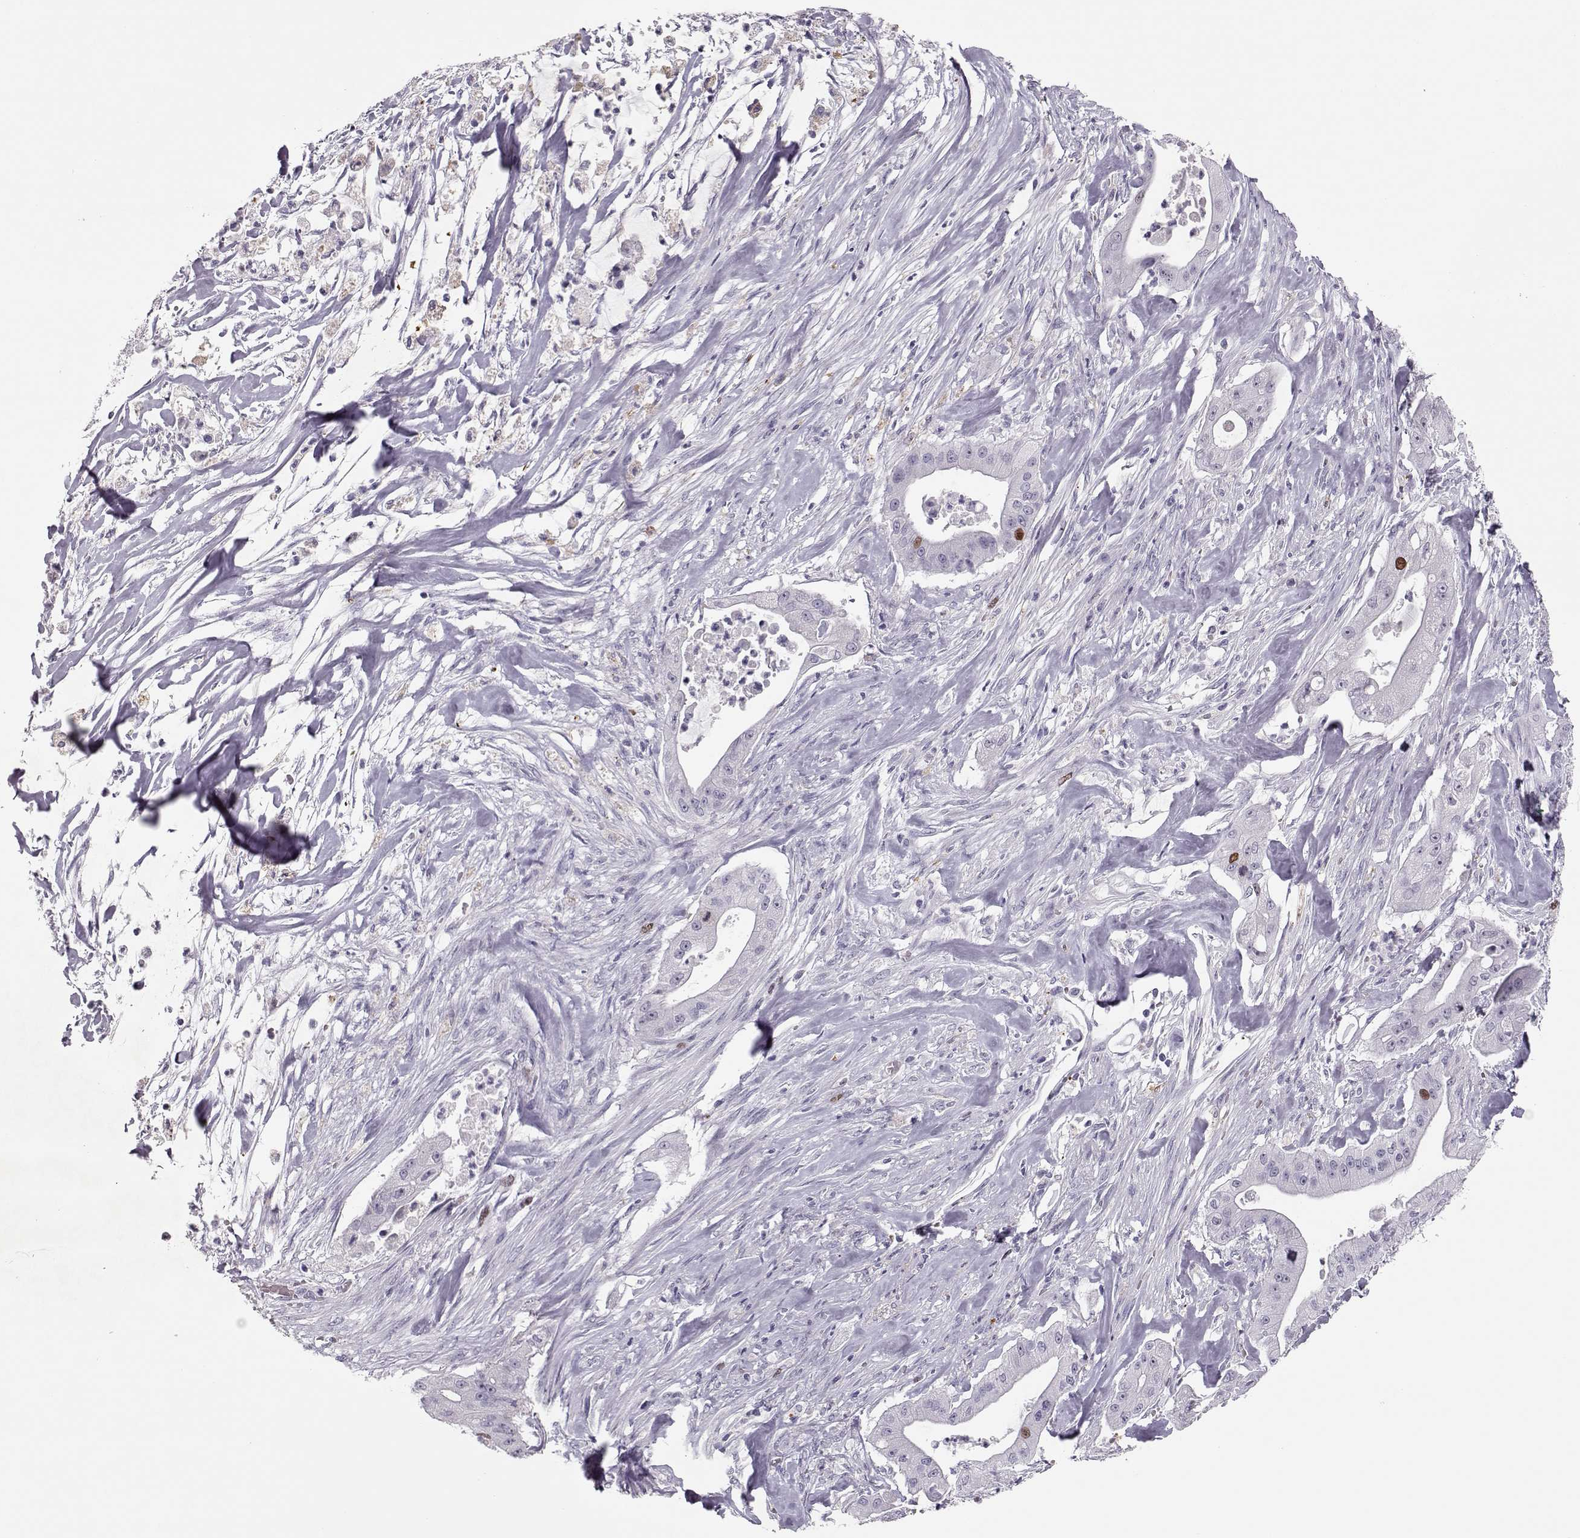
{"staining": {"intensity": "moderate", "quantity": "<25%", "location": "nuclear"}, "tissue": "pancreatic cancer", "cell_type": "Tumor cells", "image_type": "cancer", "snomed": [{"axis": "morphology", "description": "Normal tissue, NOS"}, {"axis": "morphology", "description": "Inflammation, NOS"}, {"axis": "morphology", "description": "Adenocarcinoma, NOS"}, {"axis": "topography", "description": "Pancreas"}], "caption": "Brown immunohistochemical staining in pancreatic adenocarcinoma shows moderate nuclear staining in about <25% of tumor cells. (DAB (3,3'-diaminobenzidine) = brown stain, brightfield microscopy at high magnification).", "gene": "SGO1", "patient": {"sex": "male", "age": 57}}